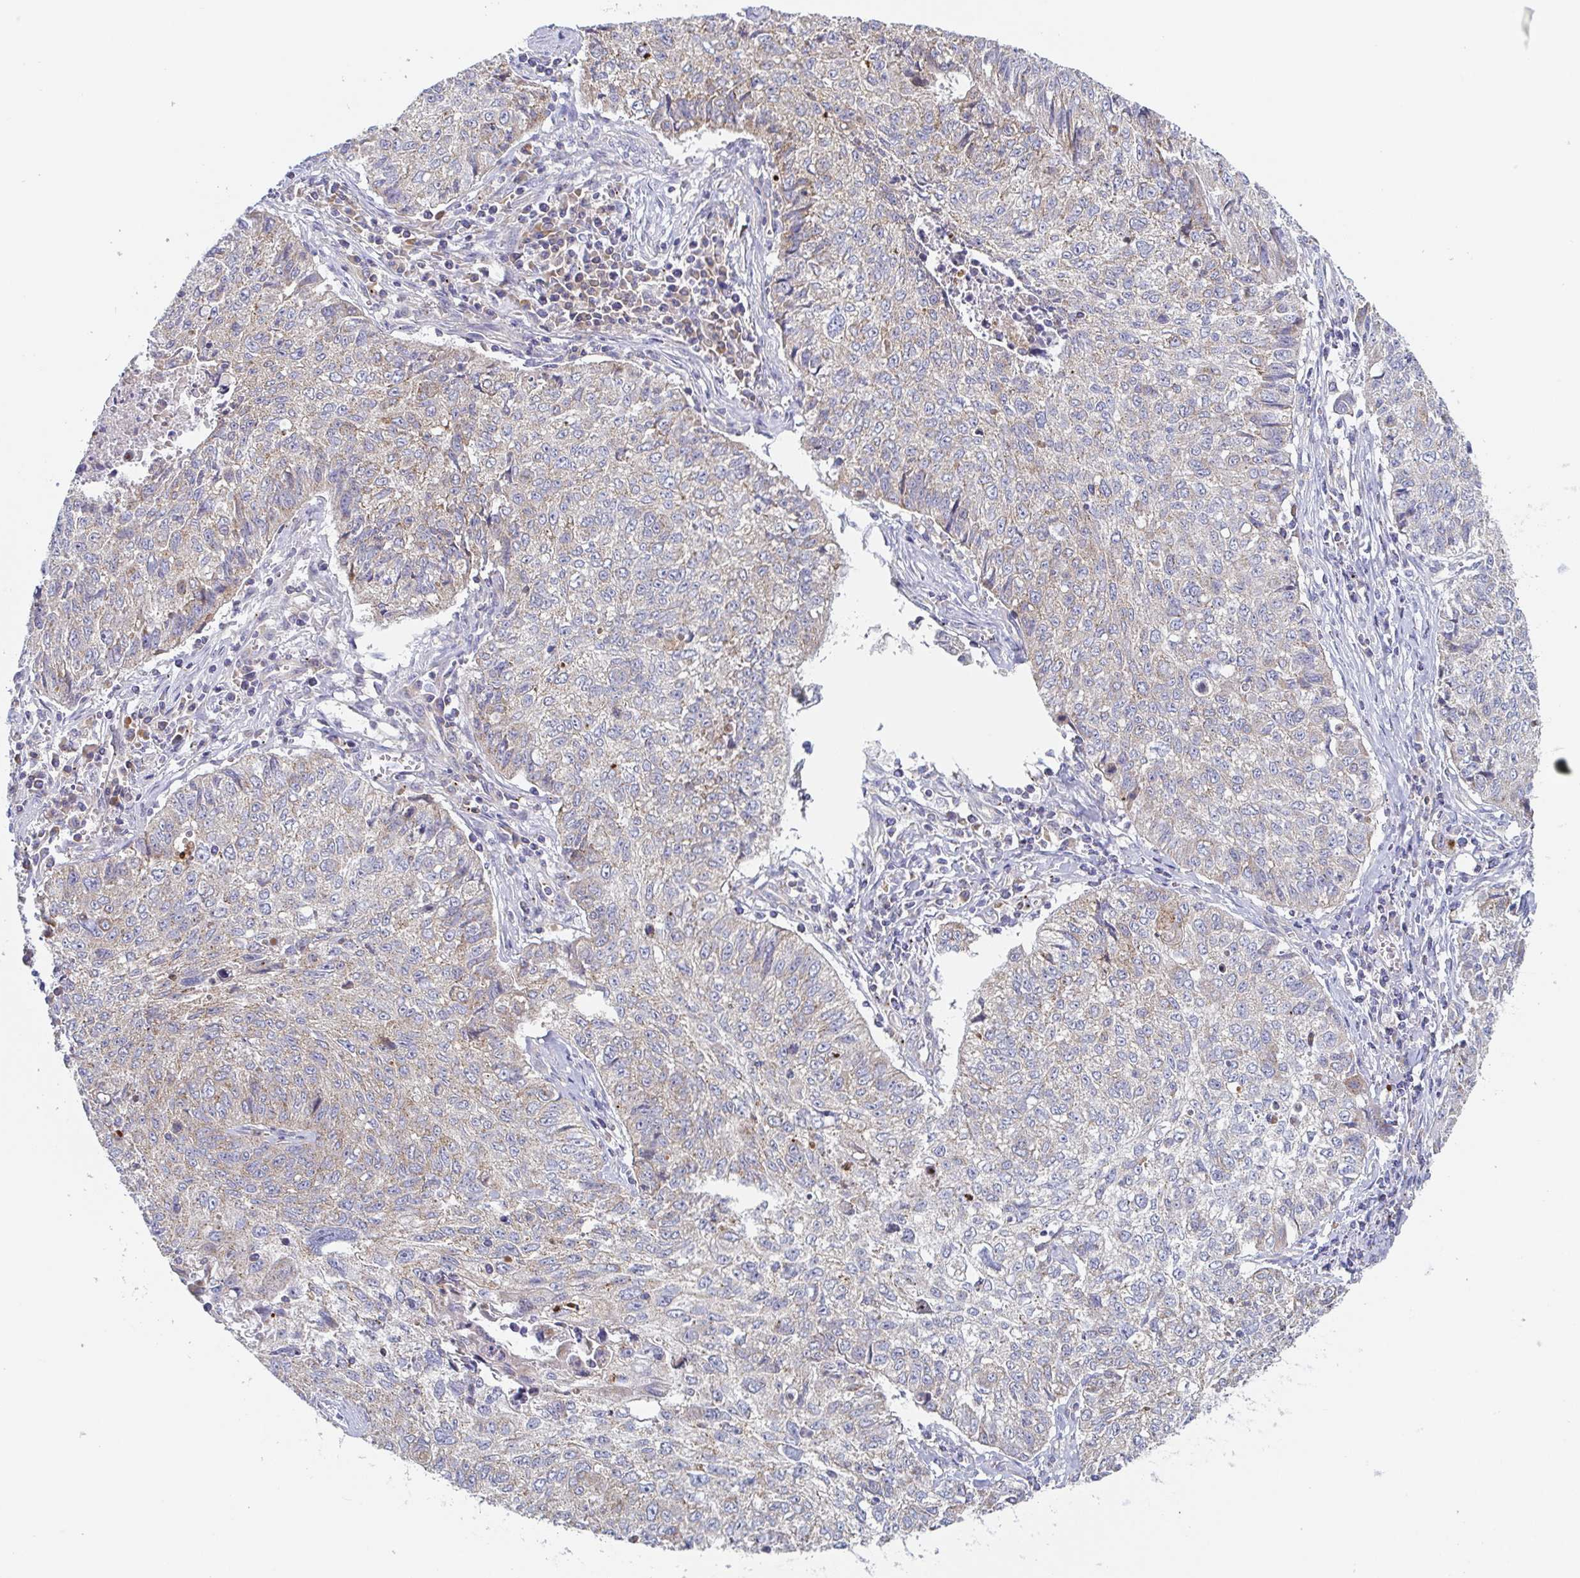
{"staining": {"intensity": "weak", "quantity": "25%-75%", "location": "cytoplasmic/membranous"}, "tissue": "lung cancer", "cell_type": "Tumor cells", "image_type": "cancer", "snomed": [{"axis": "morphology", "description": "Normal morphology"}, {"axis": "morphology", "description": "Aneuploidy"}, {"axis": "morphology", "description": "Squamous cell carcinoma, NOS"}, {"axis": "topography", "description": "Lymph node"}, {"axis": "topography", "description": "Lung"}], "caption": "Protein staining by immunohistochemistry shows weak cytoplasmic/membranous staining in approximately 25%-75% of tumor cells in lung cancer (aneuploidy).", "gene": "TUFT1", "patient": {"sex": "female", "age": 76}}